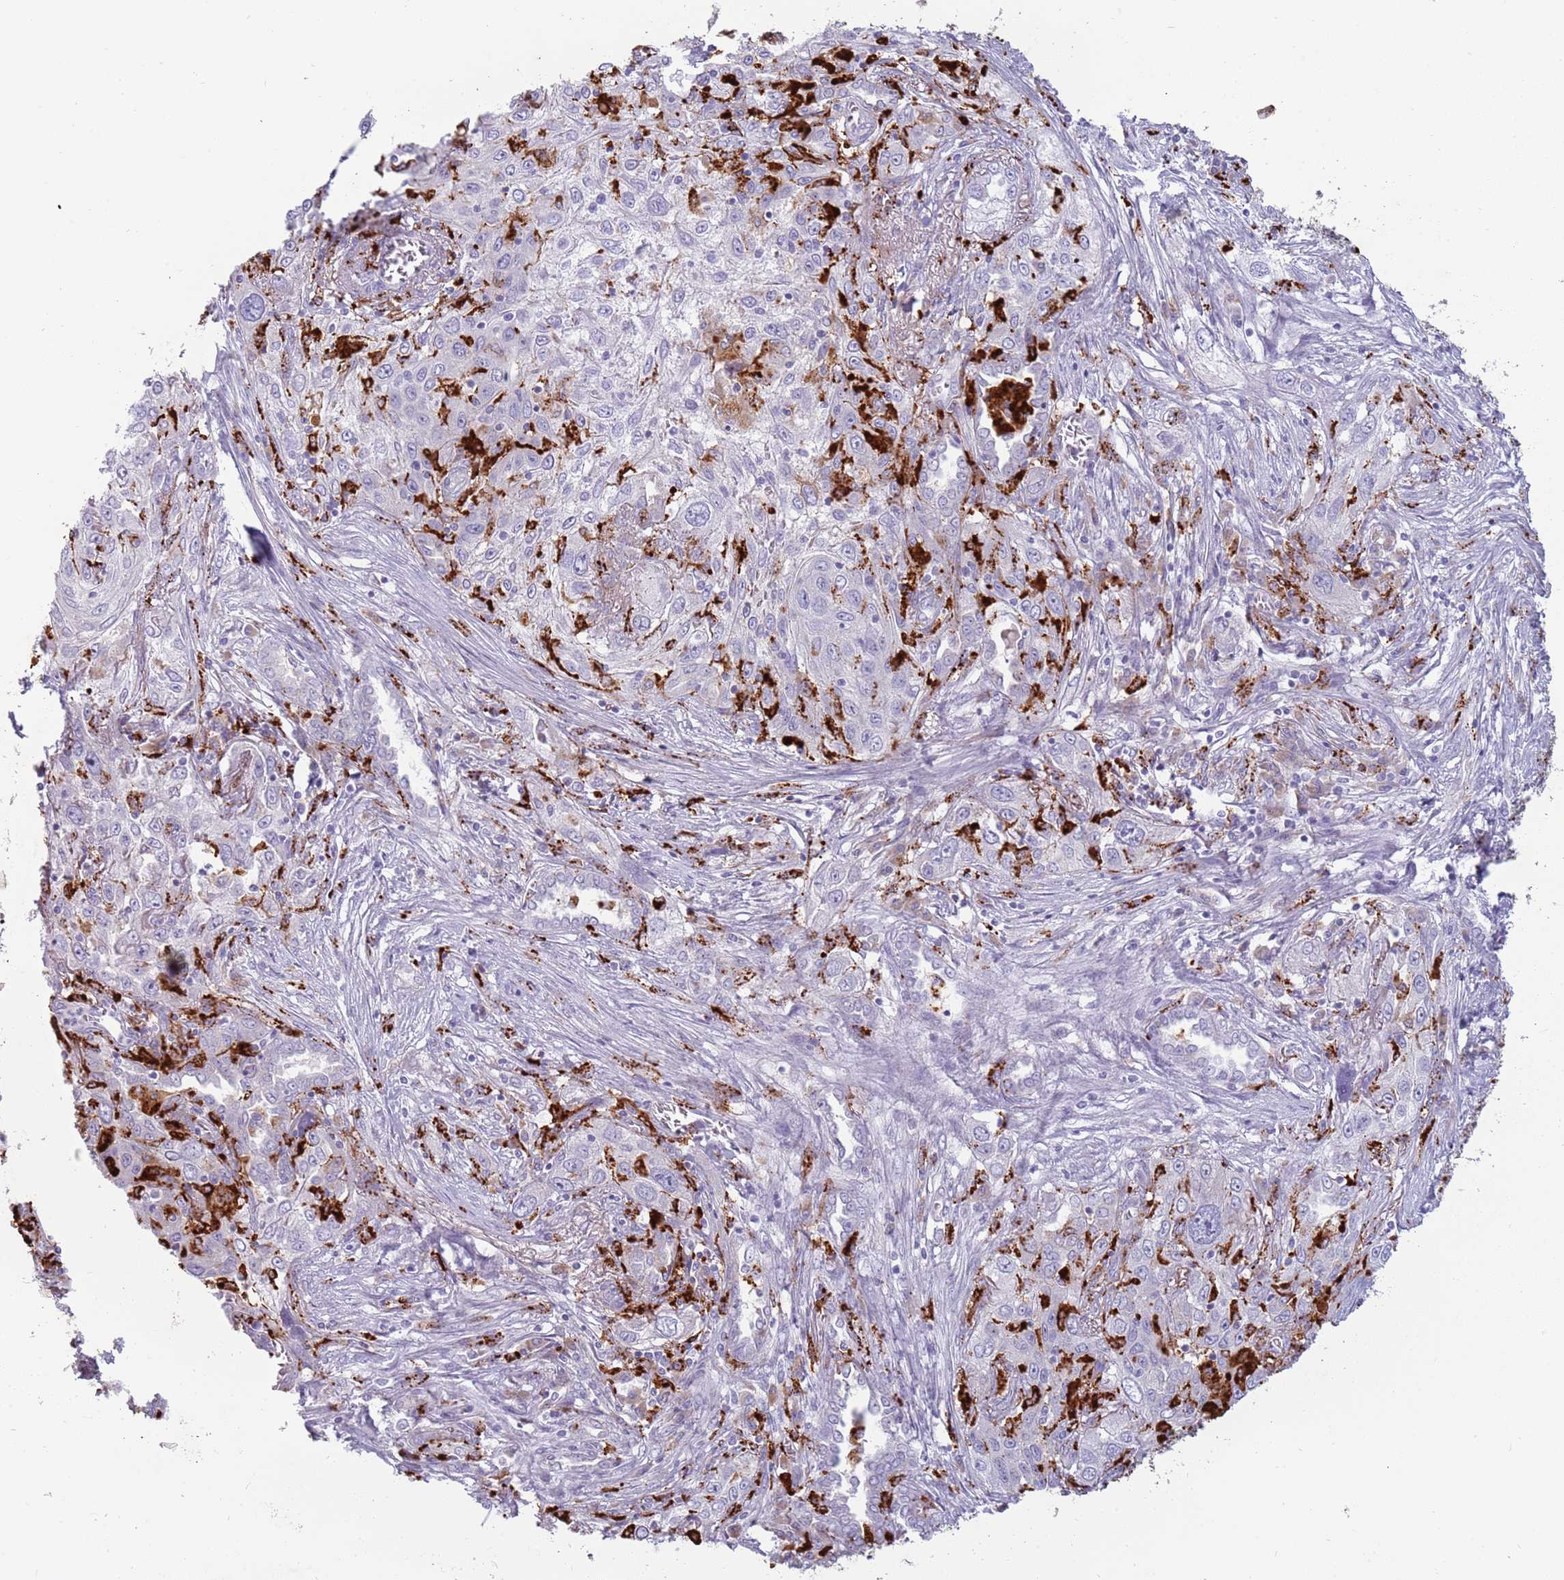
{"staining": {"intensity": "negative", "quantity": "none", "location": "none"}, "tissue": "lung cancer", "cell_type": "Tumor cells", "image_type": "cancer", "snomed": [{"axis": "morphology", "description": "Squamous cell carcinoma, NOS"}, {"axis": "topography", "description": "Lung"}], "caption": "There is no significant expression in tumor cells of squamous cell carcinoma (lung).", "gene": "NWD2", "patient": {"sex": "female", "age": 69}}